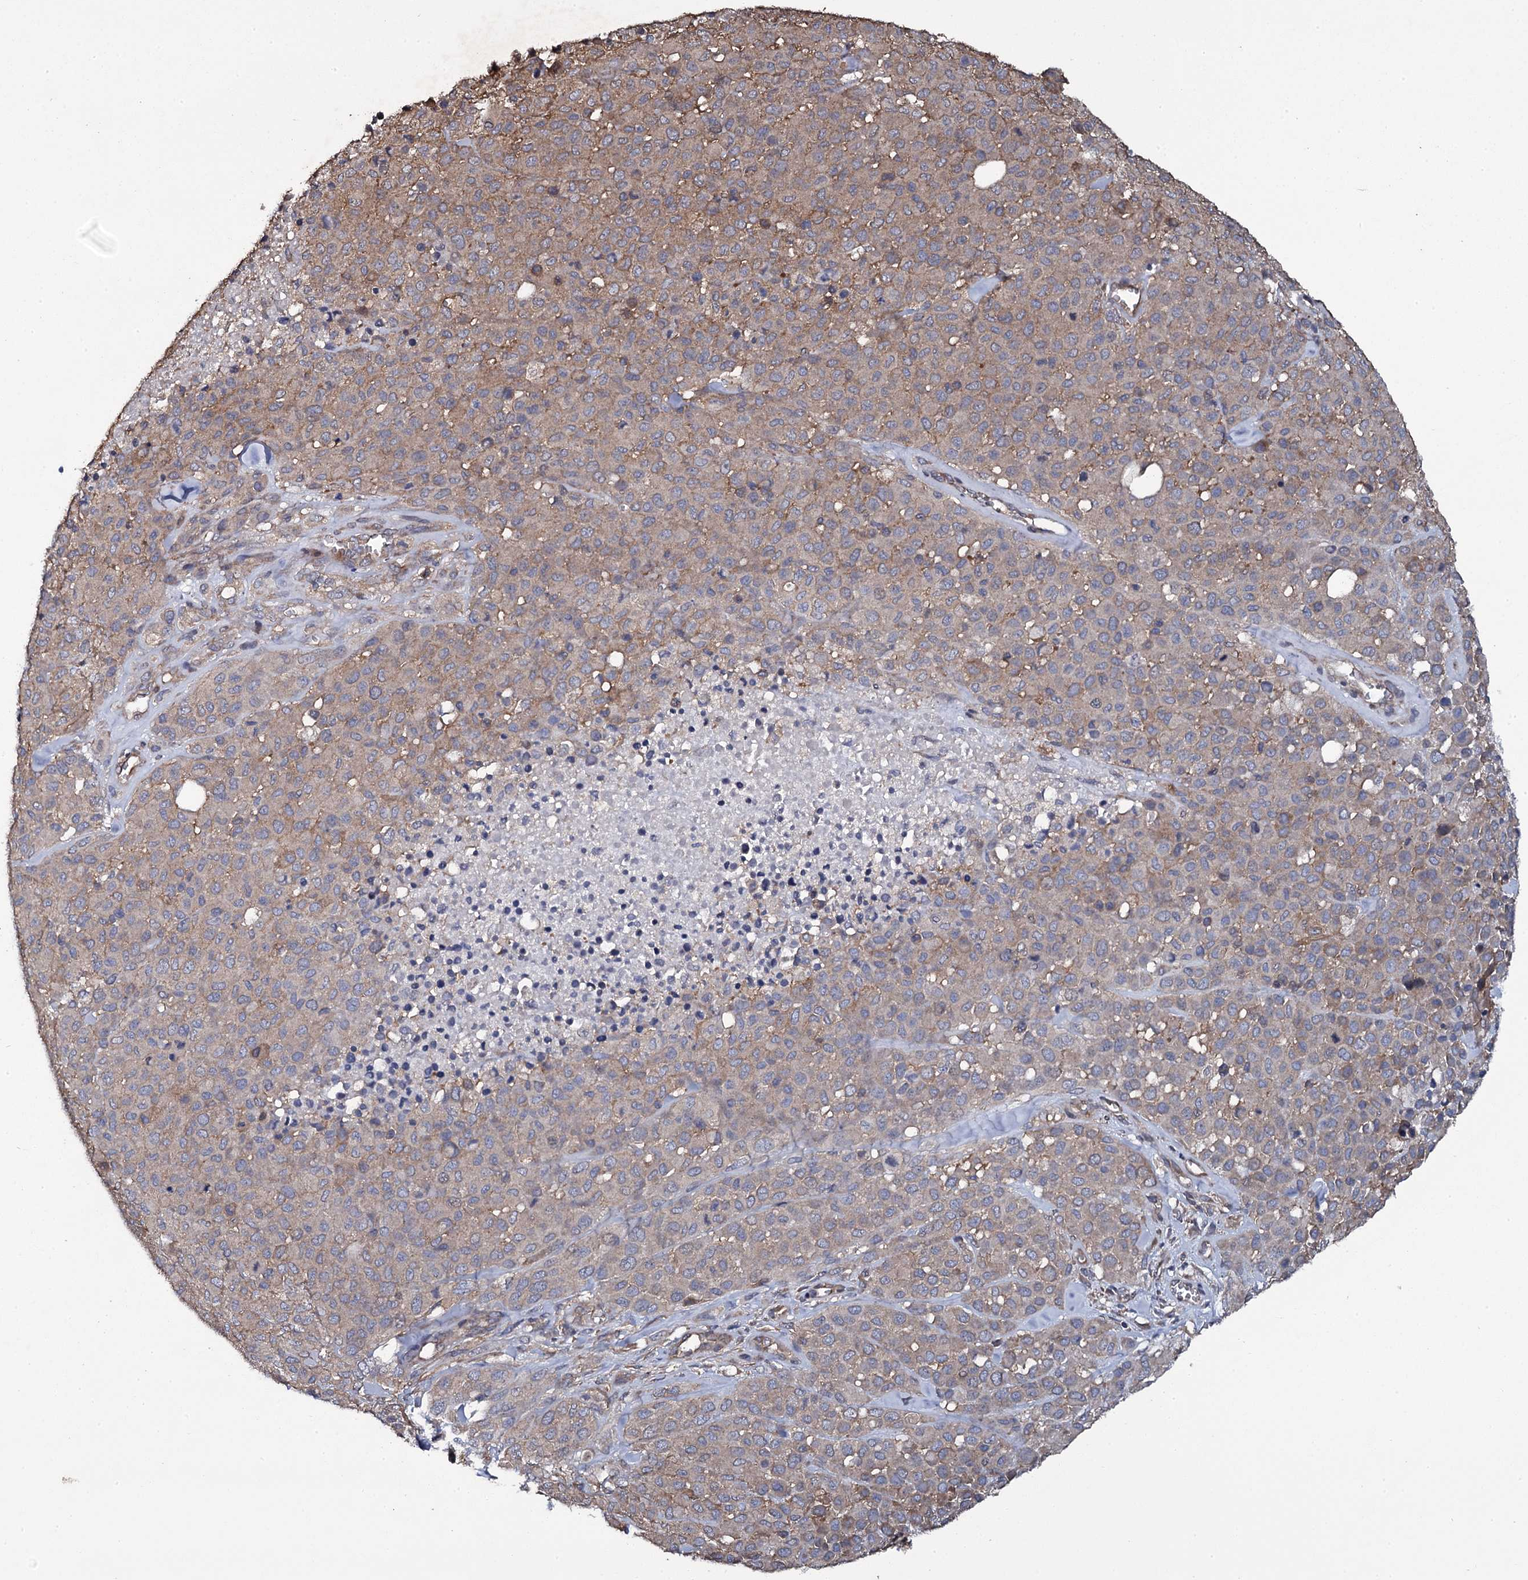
{"staining": {"intensity": "weak", "quantity": "25%-75%", "location": "cytoplasmic/membranous"}, "tissue": "melanoma", "cell_type": "Tumor cells", "image_type": "cancer", "snomed": [{"axis": "morphology", "description": "Malignant melanoma, Metastatic site"}, {"axis": "topography", "description": "Skin"}], "caption": "Protein staining of melanoma tissue shows weak cytoplasmic/membranous expression in approximately 25%-75% of tumor cells.", "gene": "TTC23", "patient": {"sex": "female", "age": 81}}